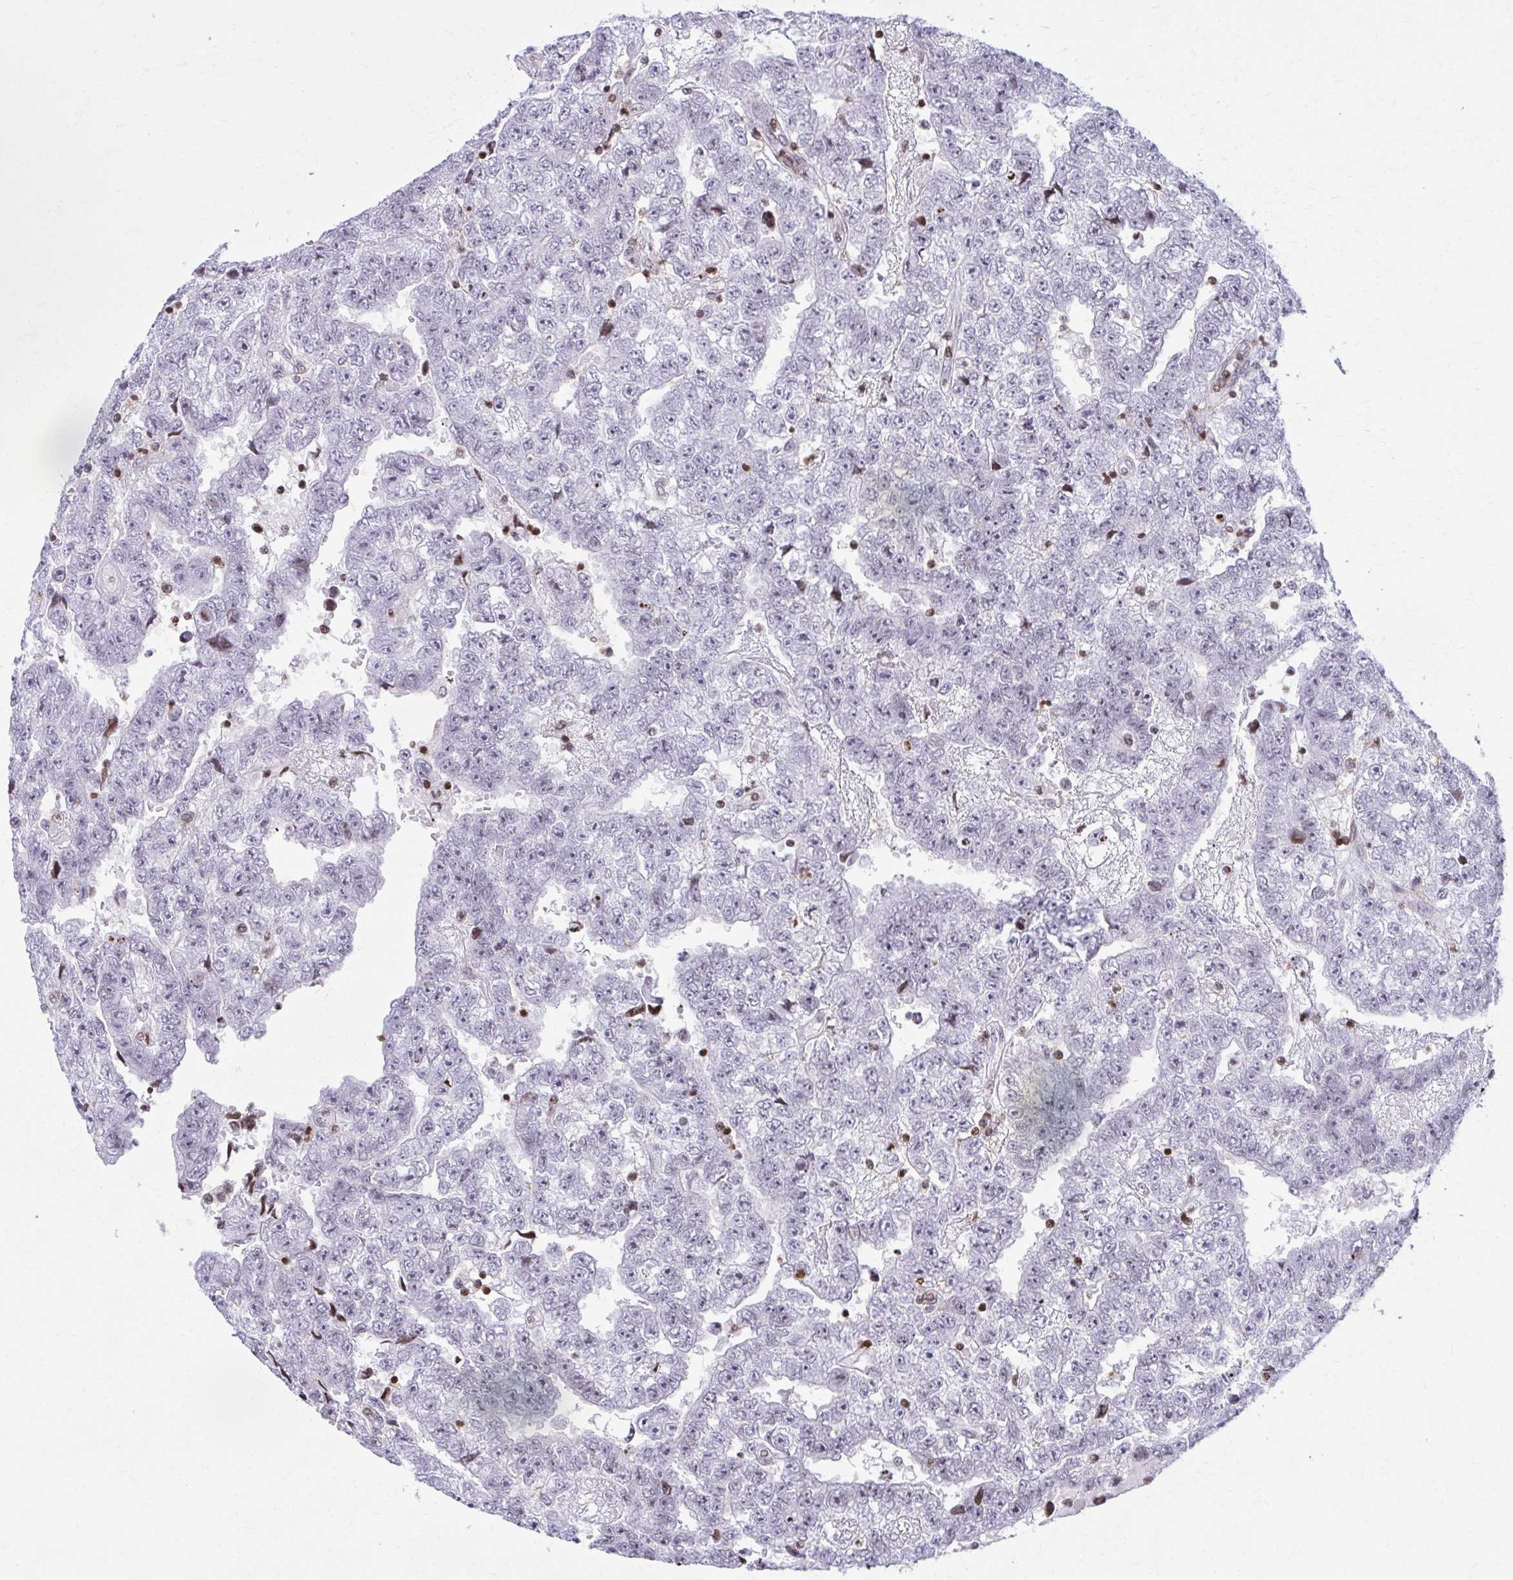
{"staining": {"intensity": "negative", "quantity": "none", "location": "none"}, "tissue": "testis cancer", "cell_type": "Tumor cells", "image_type": "cancer", "snomed": [{"axis": "morphology", "description": "Carcinoma, Embryonal, NOS"}, {"axis": "topography", "description": "Testis"}], "caption": "IHC photomicrograph of testis embryonal carcinoma stained for a protein (brown), which exhibits no staining in tumor cells. (DAB (3,3'-diaminobenzidine) IHC visualized using brightfield microscopy, high magnification).", "gene": "AP5M1", "patient": {"sex": "male", "age": 25}}